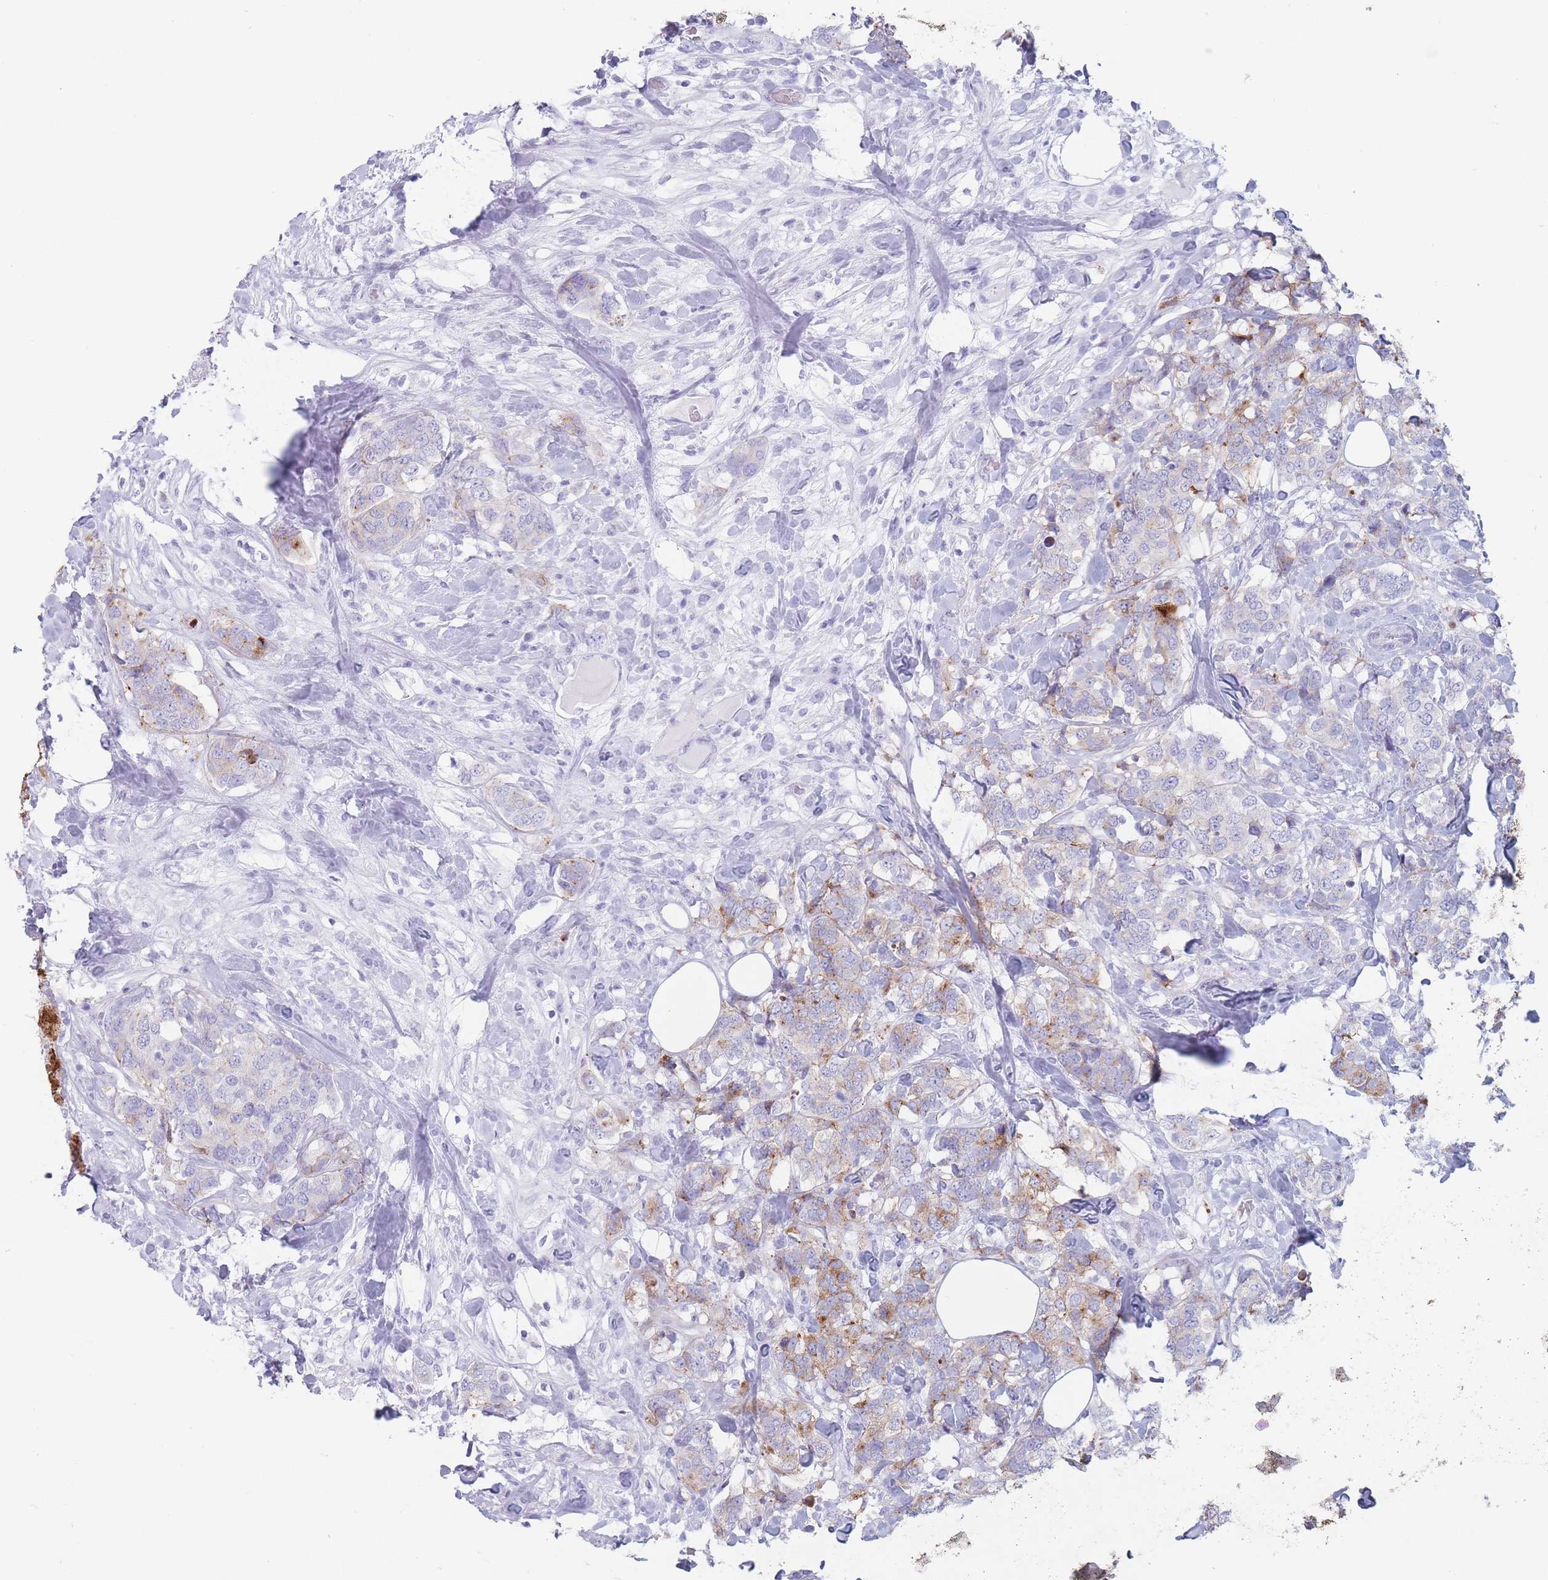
{"staining": {"intensity": "moderate", "quantity": "25%-75%", "location": "cytoplasmic/membranous"}, "tissue": "breast cancer", "cell_type": "Tumor cells", "image_type": "cancer", "snomed": [{"axis": "morphology", "description": "Lobular carcinoma"}, {"axis": "topography", "description": "Breast"}], "caption": "Breast lobular carcinoma was stained to show a protein in brown. There is medium levels of moderate cytoplasmic/membranous staining in approximately 25%-75% of tumor cells.", "gene": "ST3GAL5", "patient": {"sex": "female", "age": 59}}